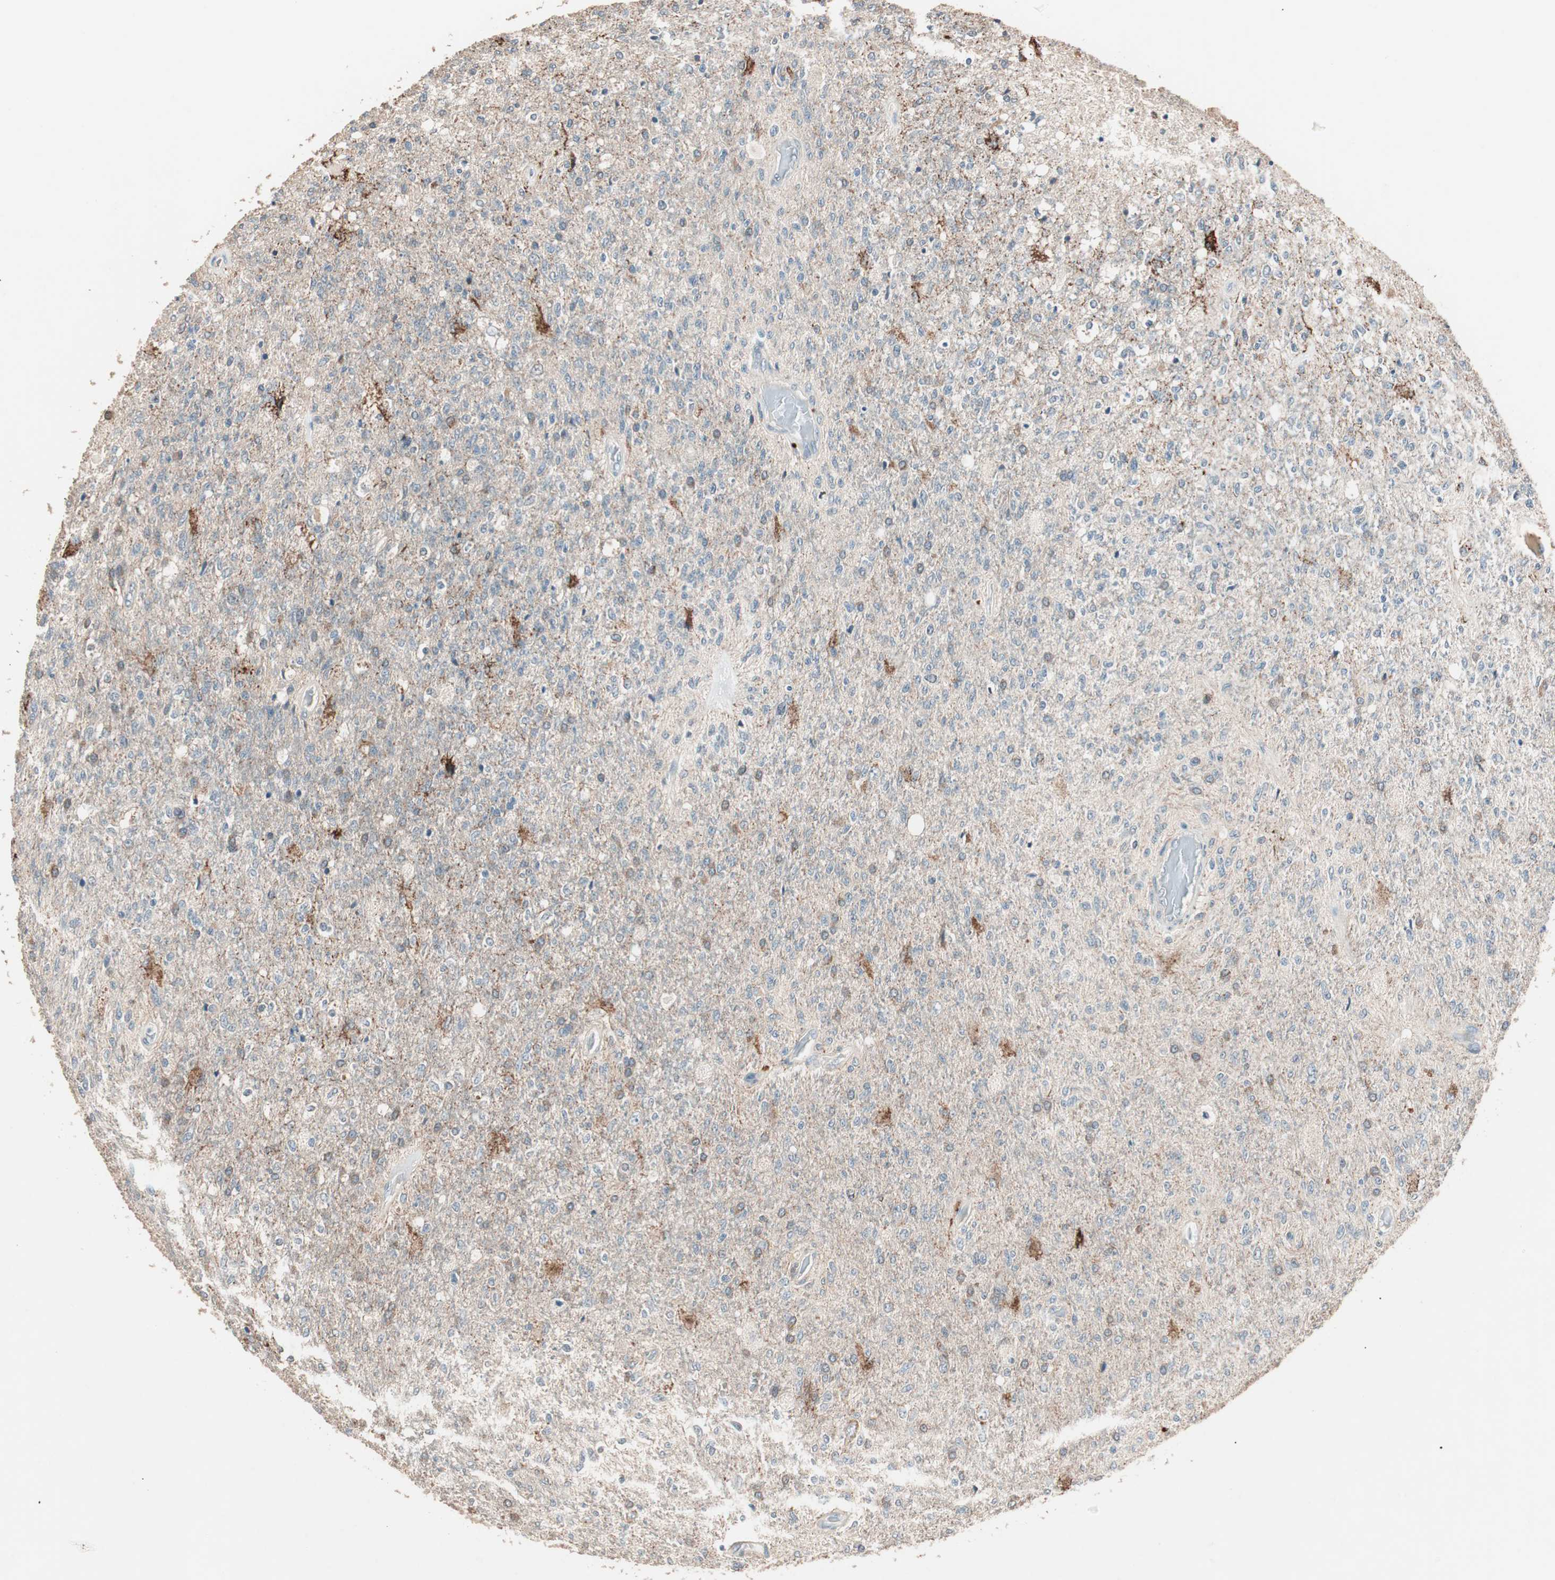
{"staining": {"intensity": "weak", "quantity": ">75%", "location": "cytoplasmic/membranous"}, "tissue": "glioma", "cell_type": "Tumor cells", "image_type": "cancer", "snomed": [{"axis": "morphology", "description": "Normal tissue, NOS"}, {"axis": "morphology", "description": "Glioma, malignant, High grade"}, {"axis": "topography", "description": "Cerebral cortex"}], "caption": "Glioma tissue displays weak cytoplasmic/membranous expression in approximately >75% of tumor cells (DAB IHC with brightfield microscopy, high magnification).", "gene": "NFRKB", "patient": {"sex": "male", "age": 77}}